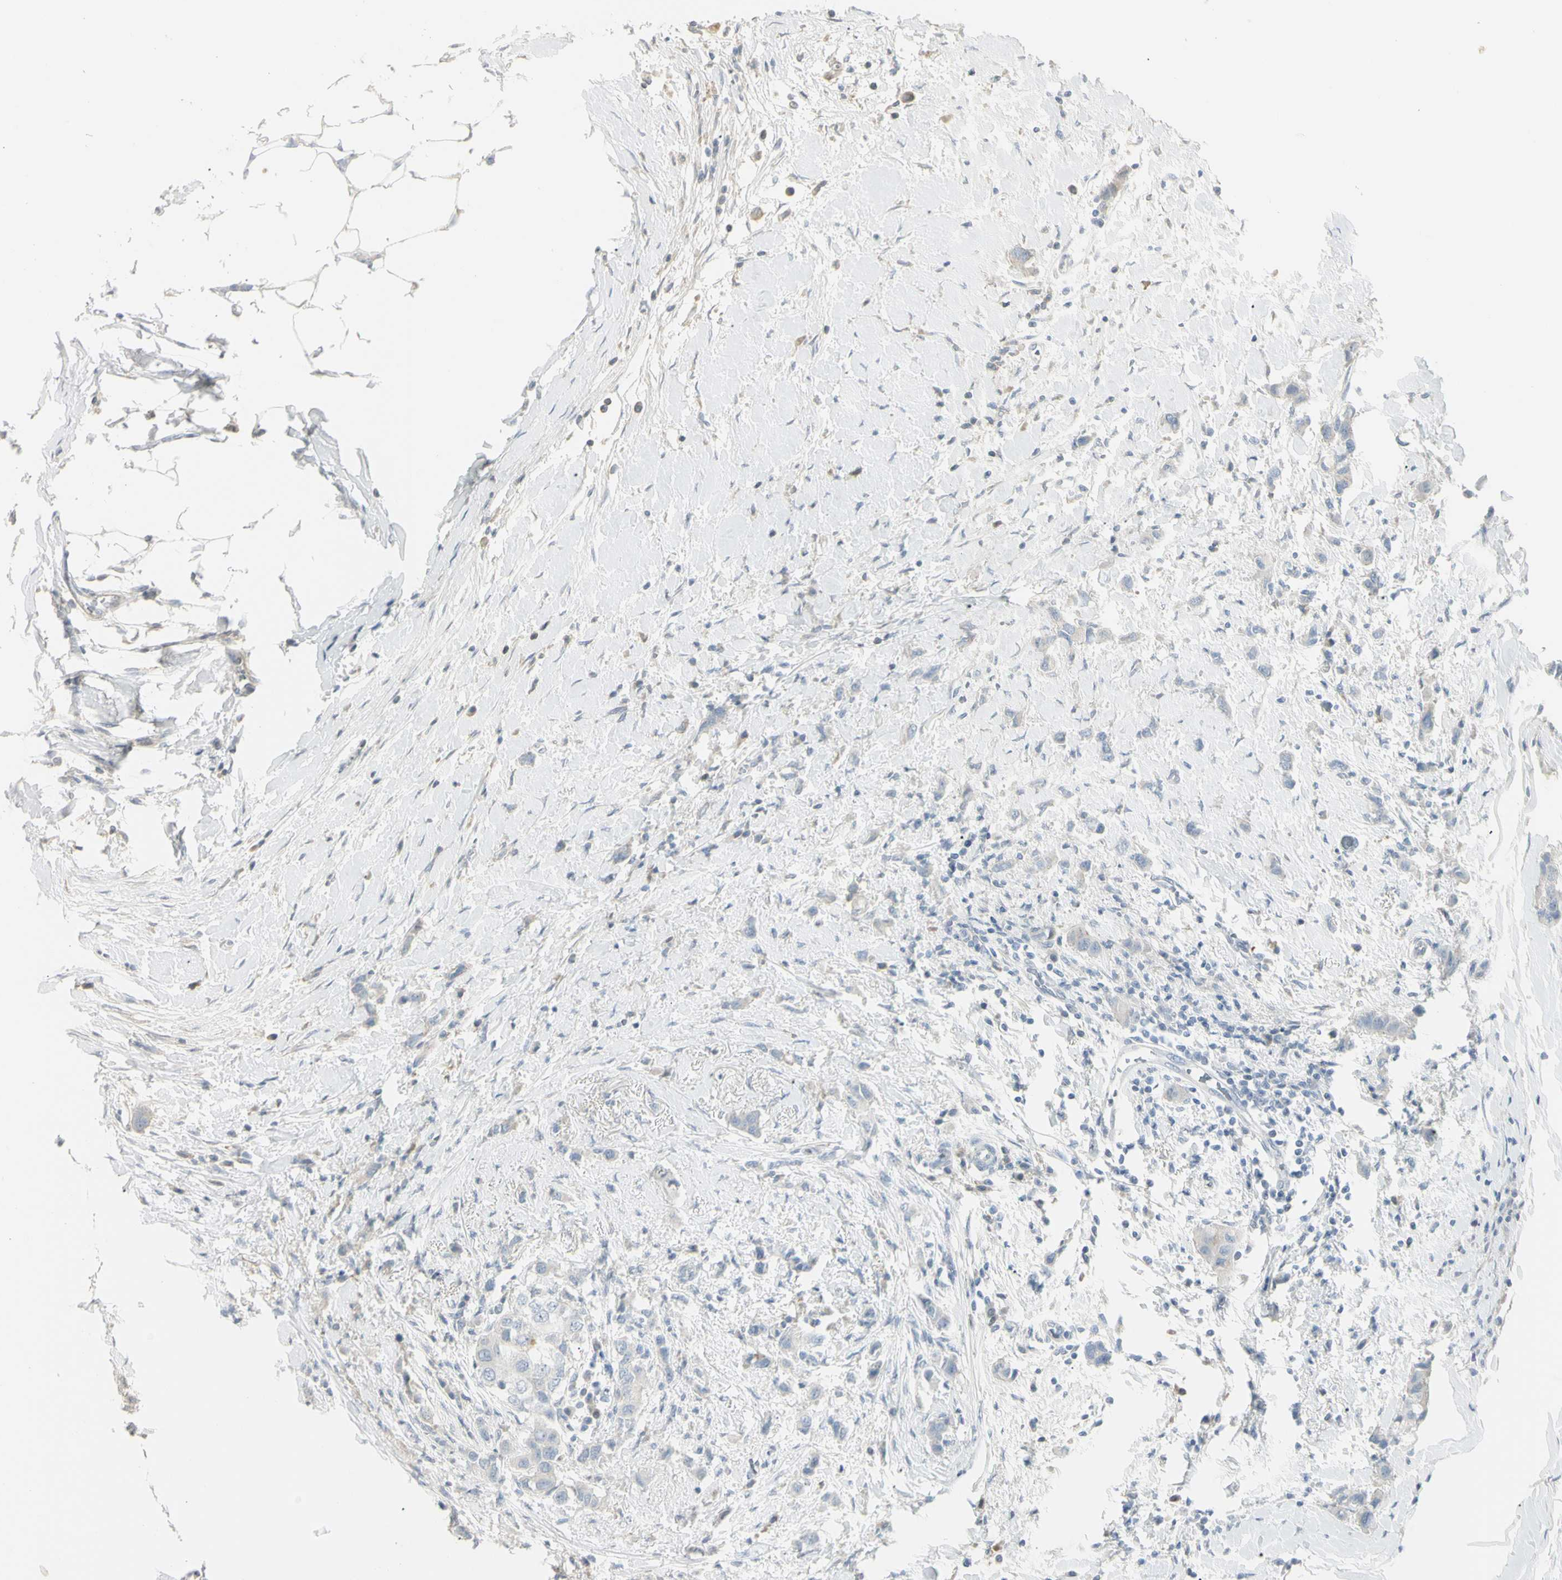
{"staining": {"intensity": "negative", "quantity": "none", "location": "none"}, "tissue": "breast cancer", "cell_type": "Tumor cells", "image_type": "cancer", "snomed": [{"axis": "morphology", "description": "Normal tissue, NOS"}, {"axis": "morphology", "description": "Duct carcinoma"}, {"axis": "topography", "description": "Breast"}], "caption": "Micrograph shows no protein positivity in tumor cells of breast infiltrating ductal carcinoma tissue.", "gene": "PIP", "patient": {"sex": "female", "age": 50}}